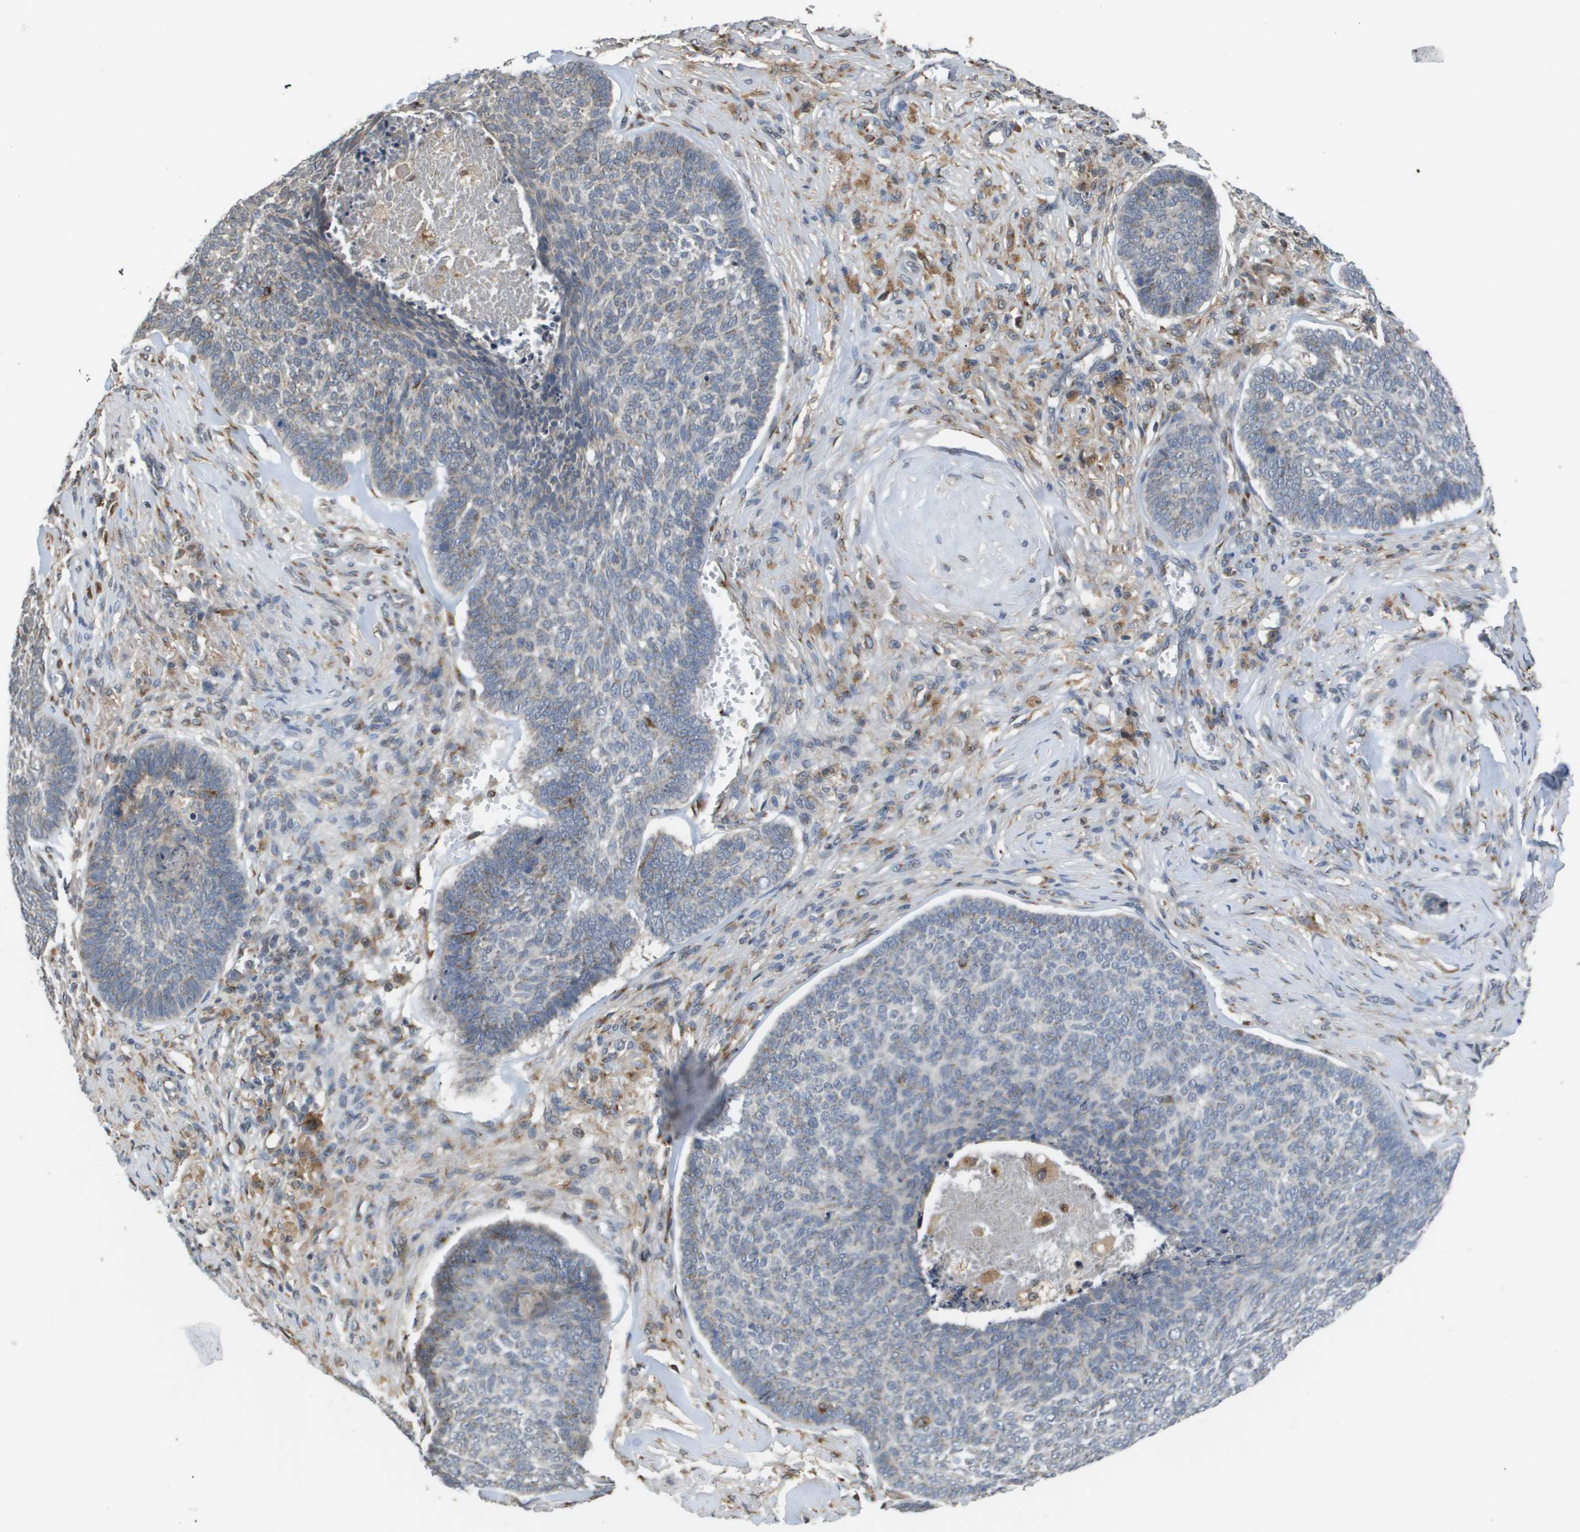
{"staining": {"intensity": "weak", "quantity": "<25%", "location": "cytoplasmic/membranous"}, "tissue": "skin cancer", "cell_type": "Tumor cells", "image_type": "cancer", "snomed": [{"axis": "morphology", "description": "Basal cell carcinoma"}, {"axis": "topography", "description": "Skin"}], "caption": "Basal cell carcinoma (skin) was stained to show a protein in brown. There is no significant positivity in tumor cells. (IHC, brightfield microscopy, high magnification).", "gene": "PCK1", "patient": {"sex": "male", "age": 84}}